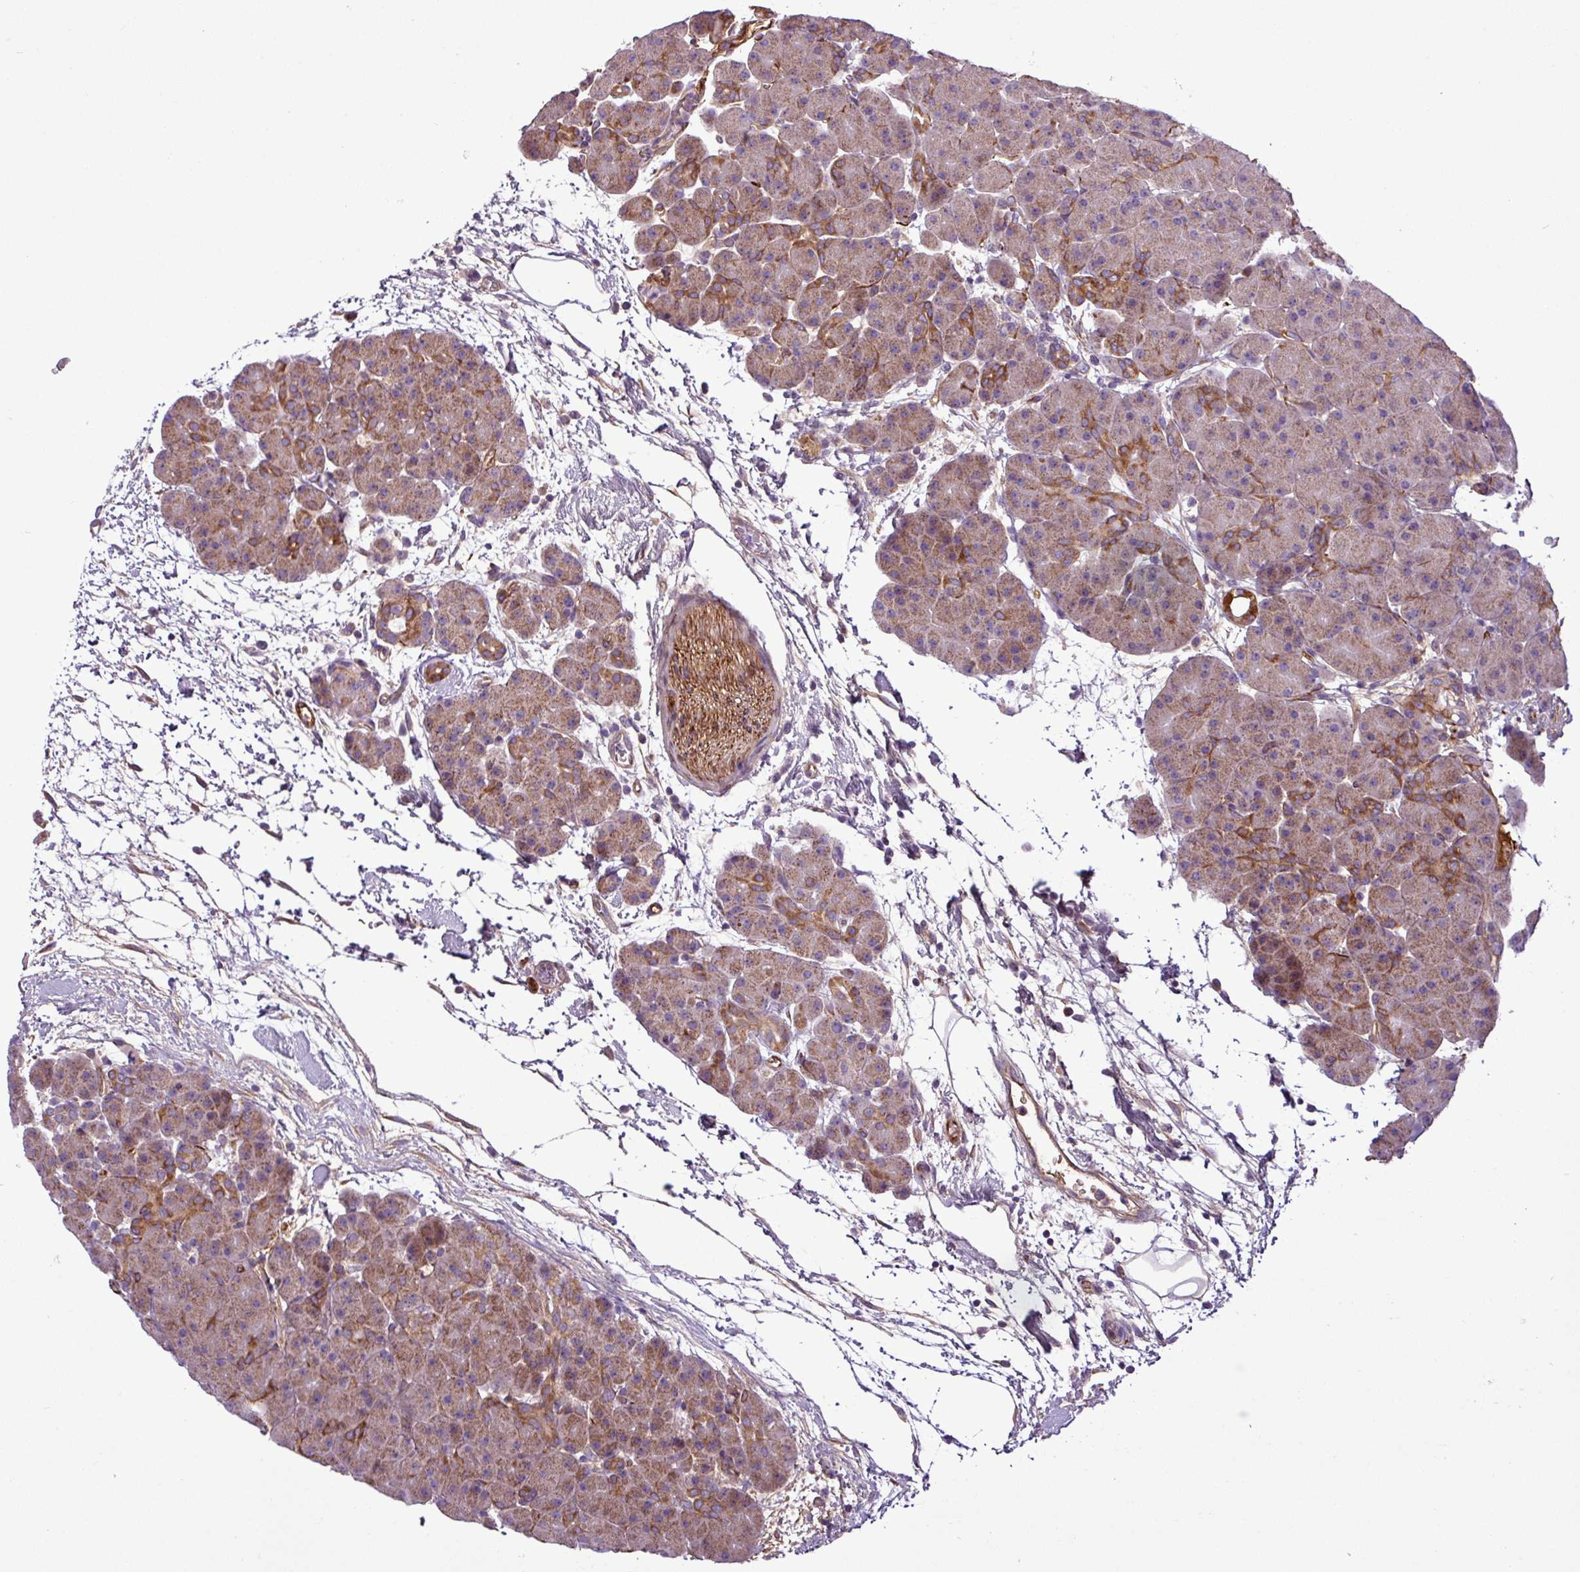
{"staining": {"intensity": "moderate", "quantity": "25%-75%", "location": "cytoplasmic/membranous"}, "tissue": "pancreas", "cell_type": "Exocrine glandular cells", "image_type": "normal", "snomed": [{"axis": "morphology", "description": "Normal tissue, NOS"}, {"axis": "topography", "description": "Pancreas"}], "caption": "A medium amount of moderate cytoplasmic/membranous staining is present in approximately 25%-75% of exocrine glandular cells in normal pancreas.", "gene": "CWH43", "patient": {"sex": "male", "age": 66}}